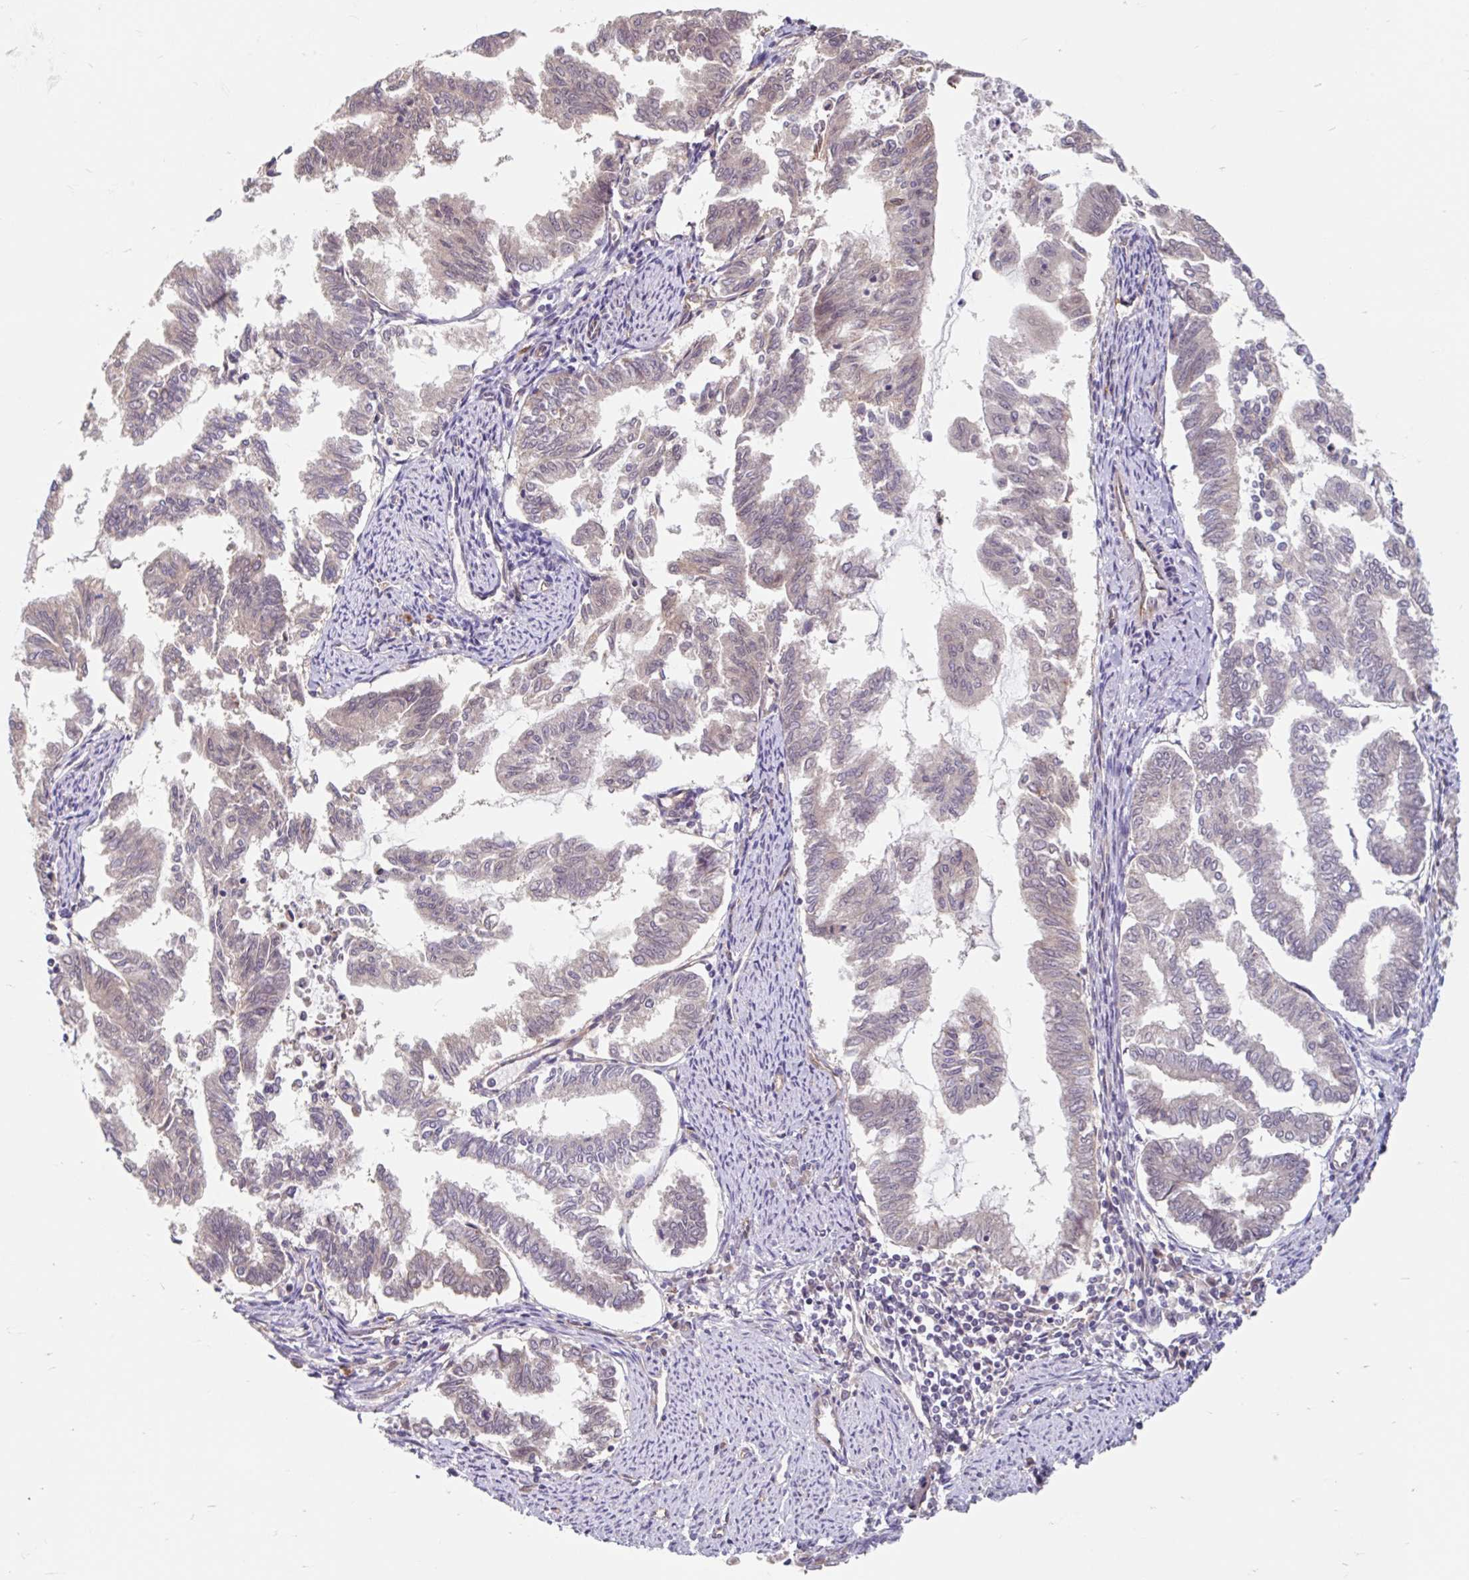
{"staining": {"intensity": "negative", "quantity": "none", "location": "none"}, "tissue": "endometrial cancer", "cell_type": "Tumor cells", "image_type": "cancer", "snomed": [{"axis": "morphology", "description": "Adenocarcinoma, NOS"}, {"axis": "topography", "description": "Endometrium"}], "caption": "This is an immunohistochemistry micrograph of human adenocarcinoma (endometrial). There is no positivity in tumor cells.", "gene": "STYXL1", "patient": {"sex": "female", "age": 79}}